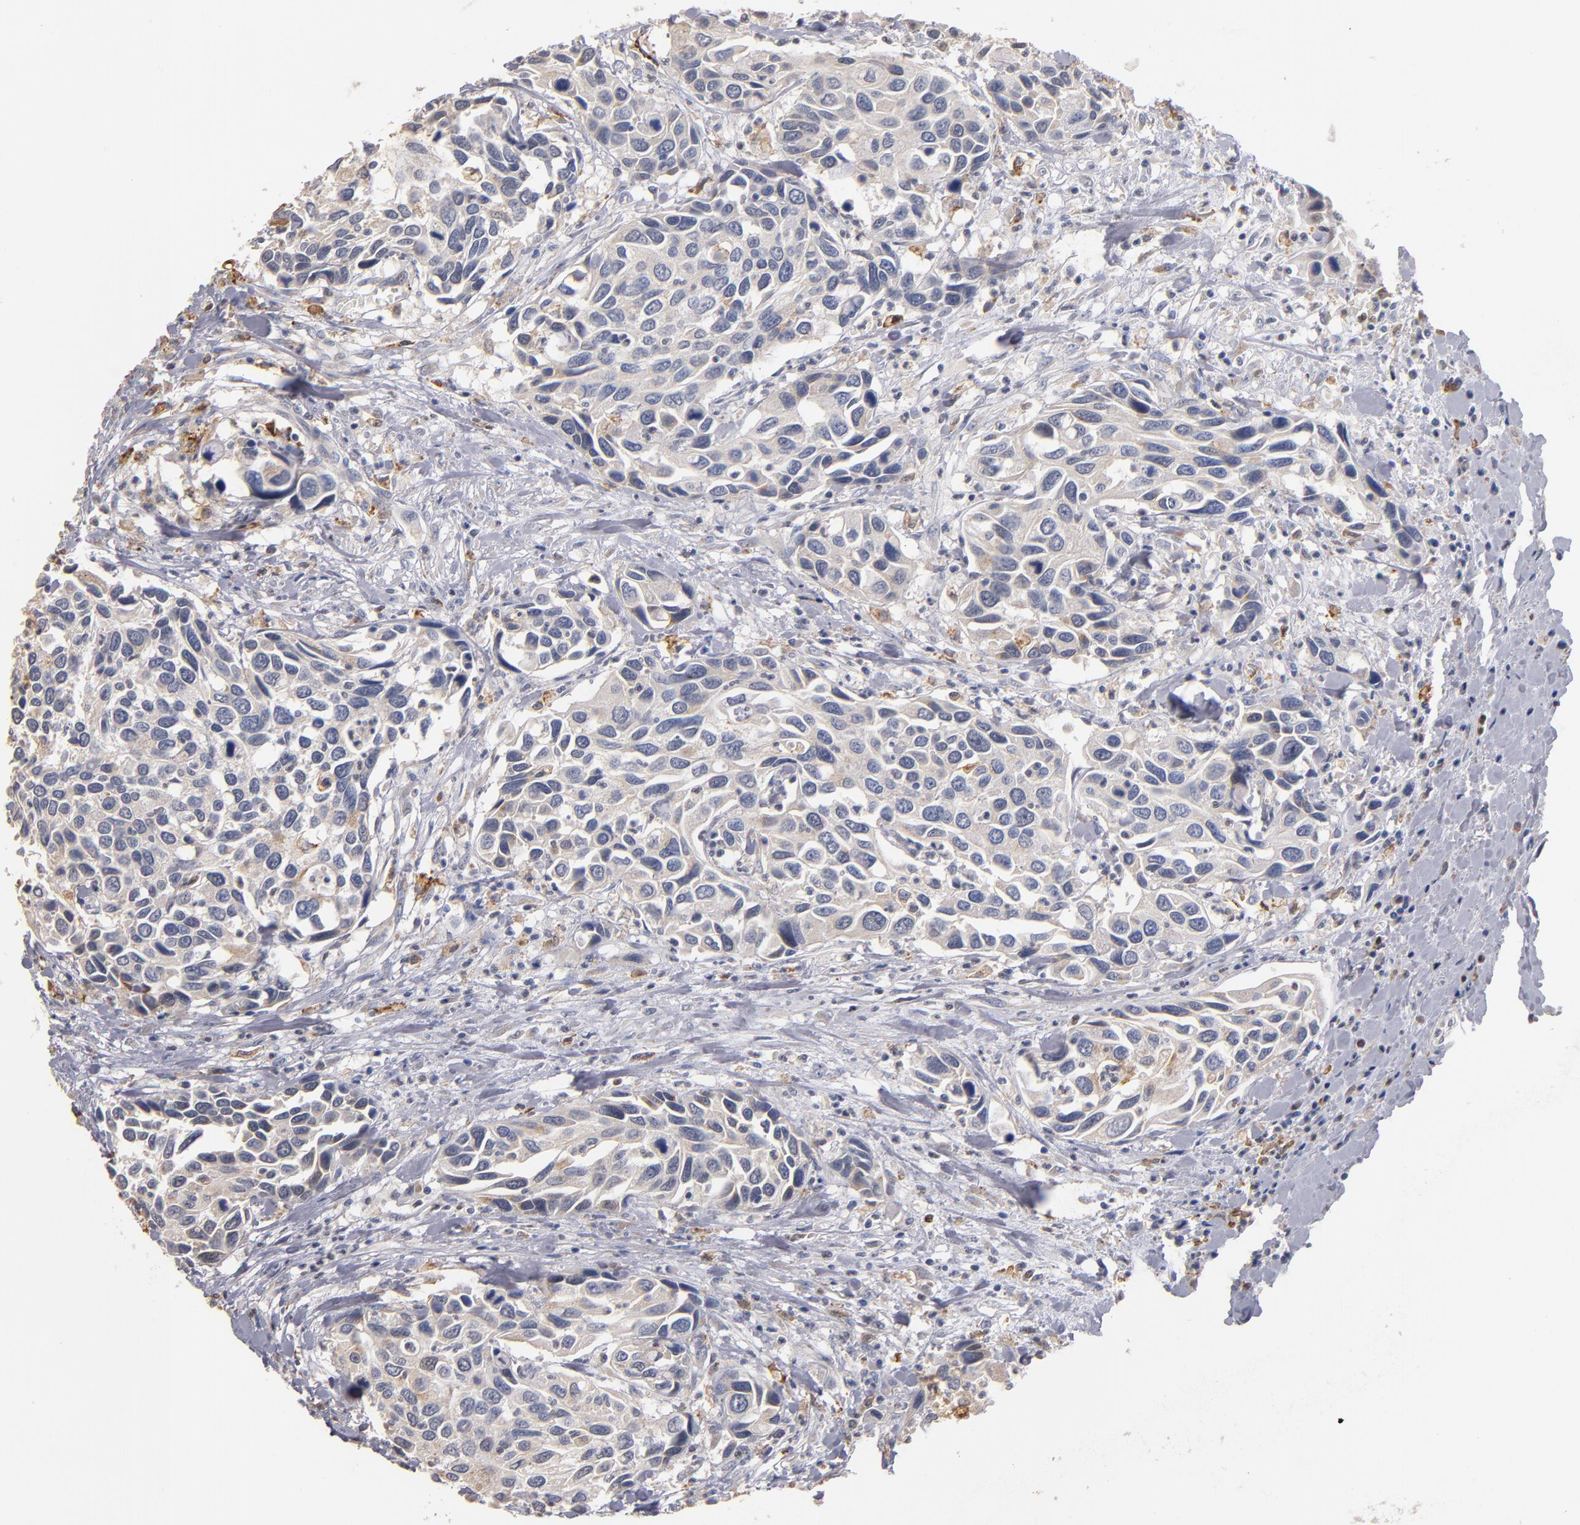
{"staining": {"intensity": "weak", "quantity": "<25%", "location": "cytoplasmic/membranous"}, "tissue": "urothelial cancer", "cell_type": "Tumor cells", "image_type": "cancer", "snomed": [{"axis": "morphology", "description": "Urothelial carcinoma, High grade"}, {"axis": "topography", "description": "Urinary bladder"}], "caption": "High power microscopy histopathology image of an immunohistochemistry (IHC) histopathology image of high-grade urothelial carcinoma, revealing no significant staining in tumor cells.", "gene": "SELP", "patient": {"sex": "male", "age": 66}}